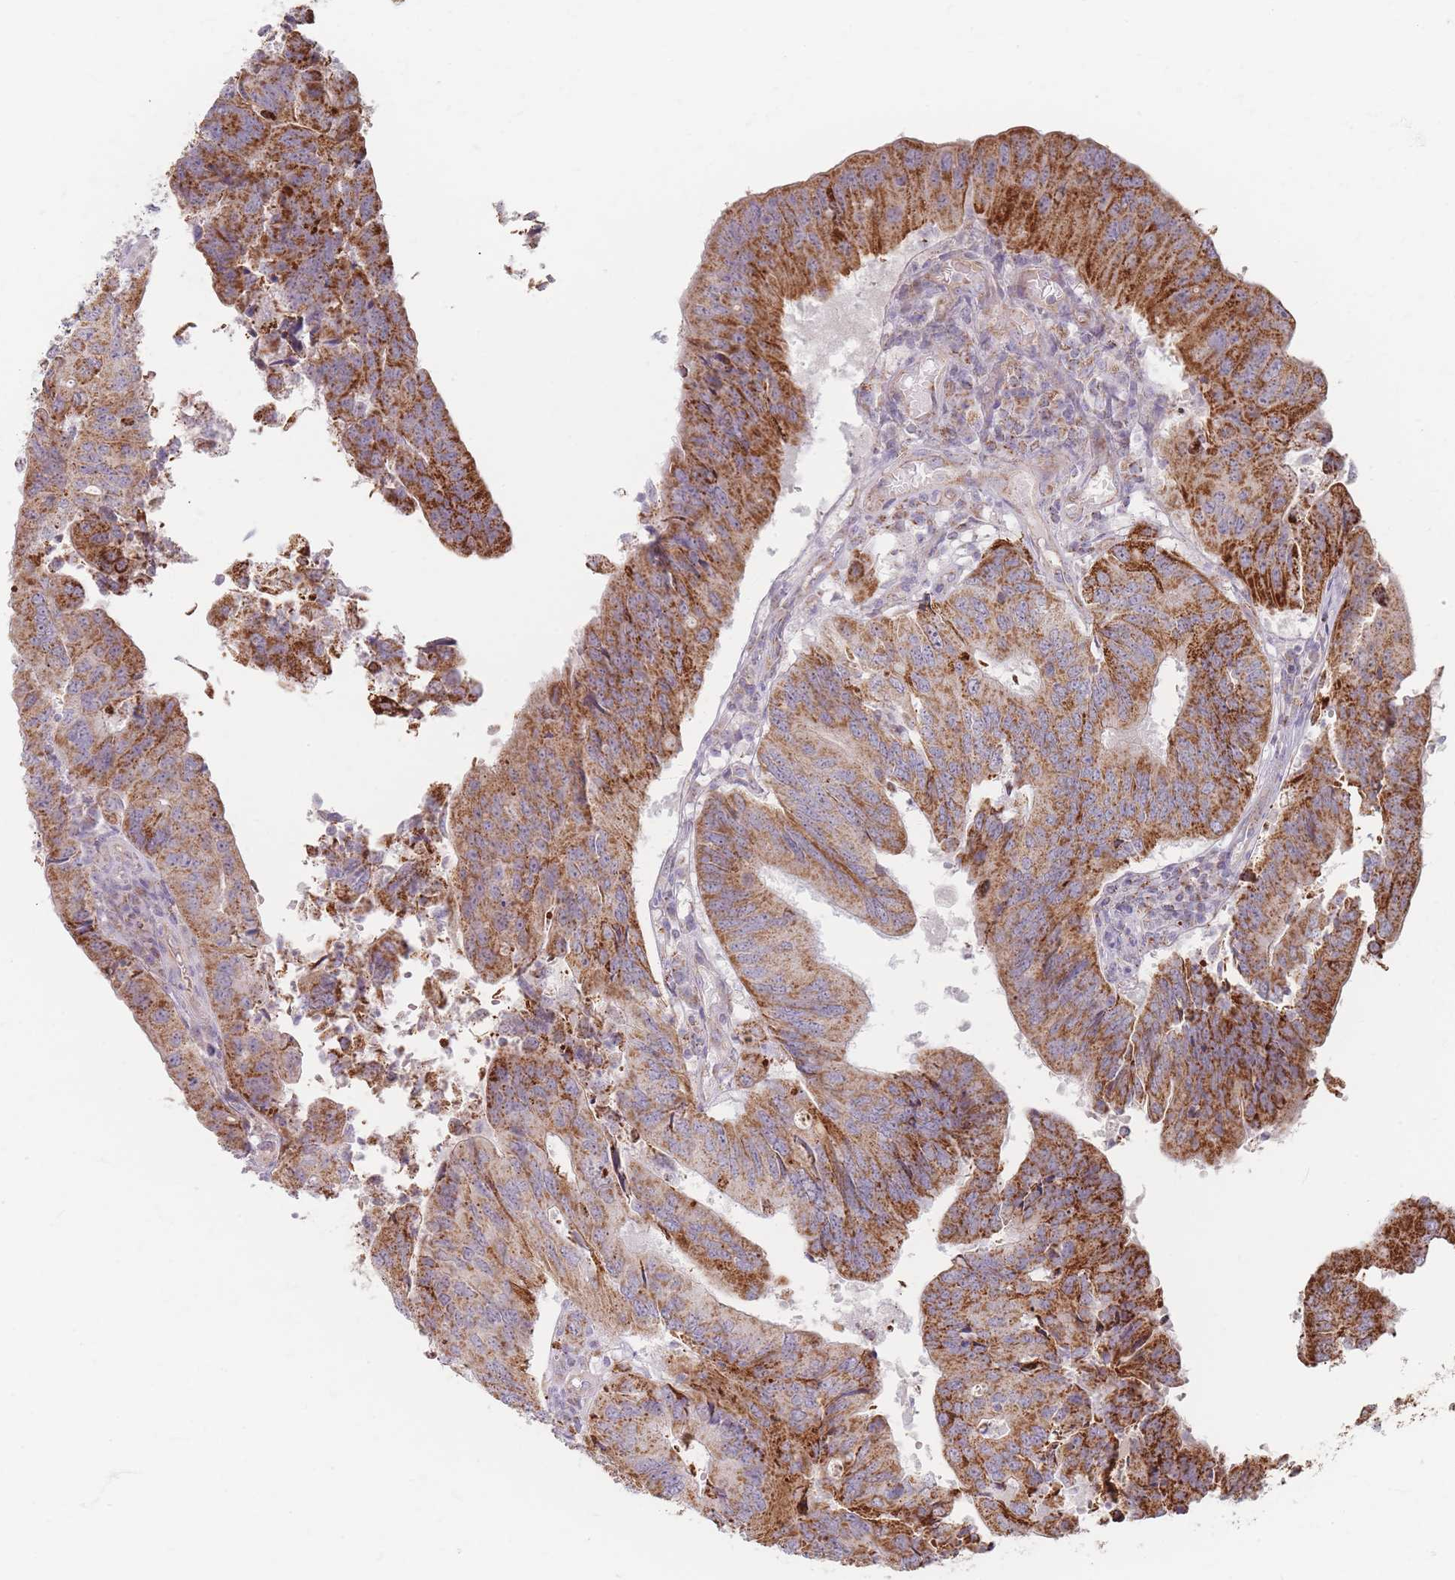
{"staining": {"intensity": "strong", "quantity": ">75%", "location": "cytoplasmic/membranous"}, "tissue": "colorectal cancer", "cell_type": "Tumor cells", "image_type": "cancer", "snomed": [{"axis": "morphology", "description": "Adenocarcinoma, NOS"}, {"axis": "topography", "description": "Colon"}], "caption": "Protein expression analysis of human colorectal adenocarcinoma reveals strong cytoplasmic/membranous expression in approximately >75% of tumor cells.", "gene": "ESRP2", "patient": {"sex": "female", "age": 67}}